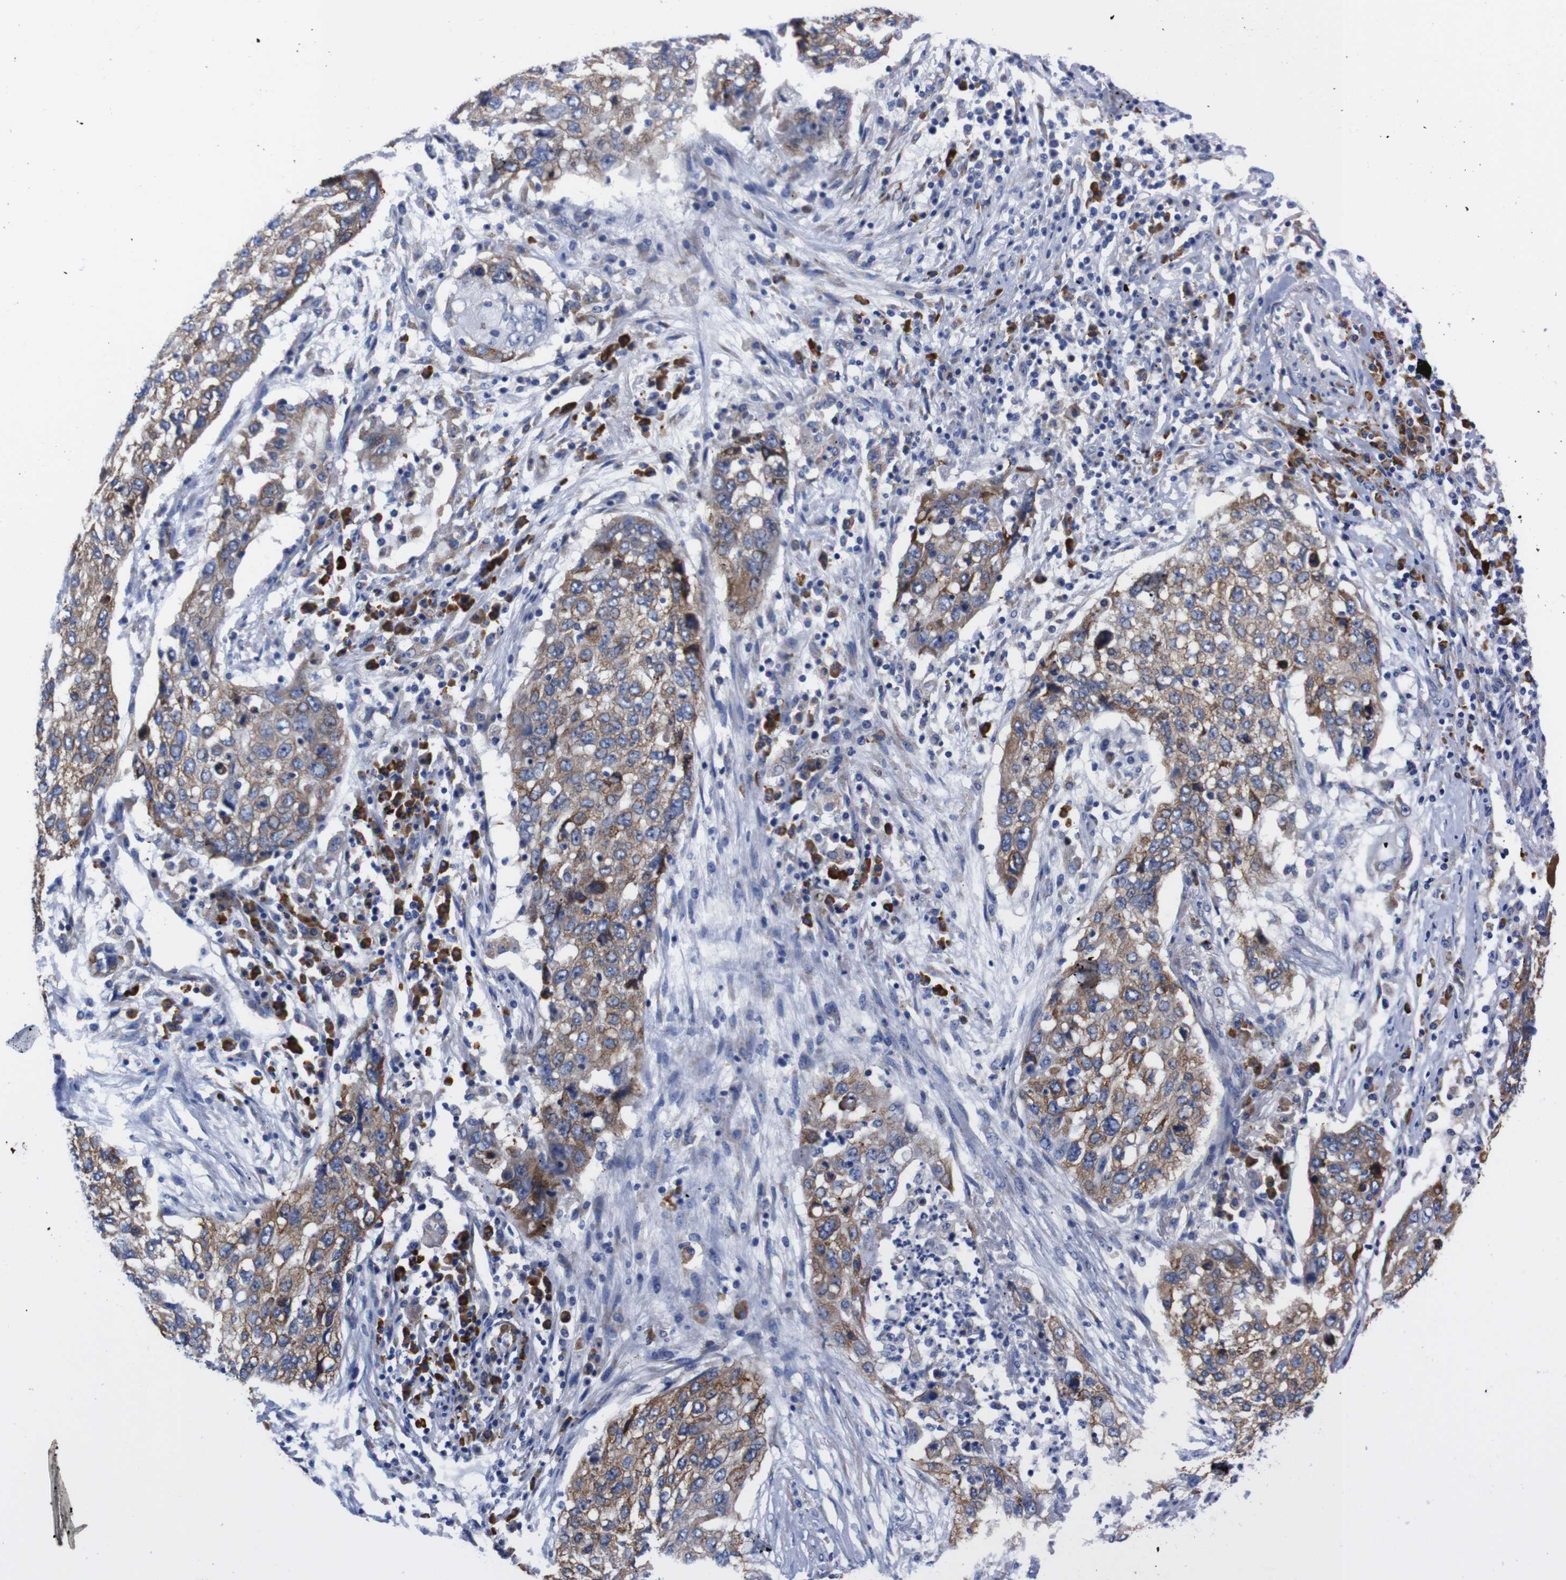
{"staining": {"intensity": "moderate", "quantity": "25%-75%", "location": "cytoplasmic/membranous"}, "tissue": "lung cancer", "cell_type": "Tumor cells", "image_type": "cancer", "snomed": [{"axis": "morphology", "description": "Squamous cell carcinoma, NOS"}, {"axis": "topography", "description": "Lung"}], "caption": "Lung cancer (squamous cell carcinoma) stained with immunohistochemistry (IHC) reveals moderate cytoplasmic/membranous staining in approximately 25%-75% of tumor cells. The staining was performed using DAB to visualize the protein expression in brown, while the nuclei were stained in blue with hematoxylin (Magnification: 20x).", "gene": "NEBL", "patient": {"sex": "female", "age": 63}}